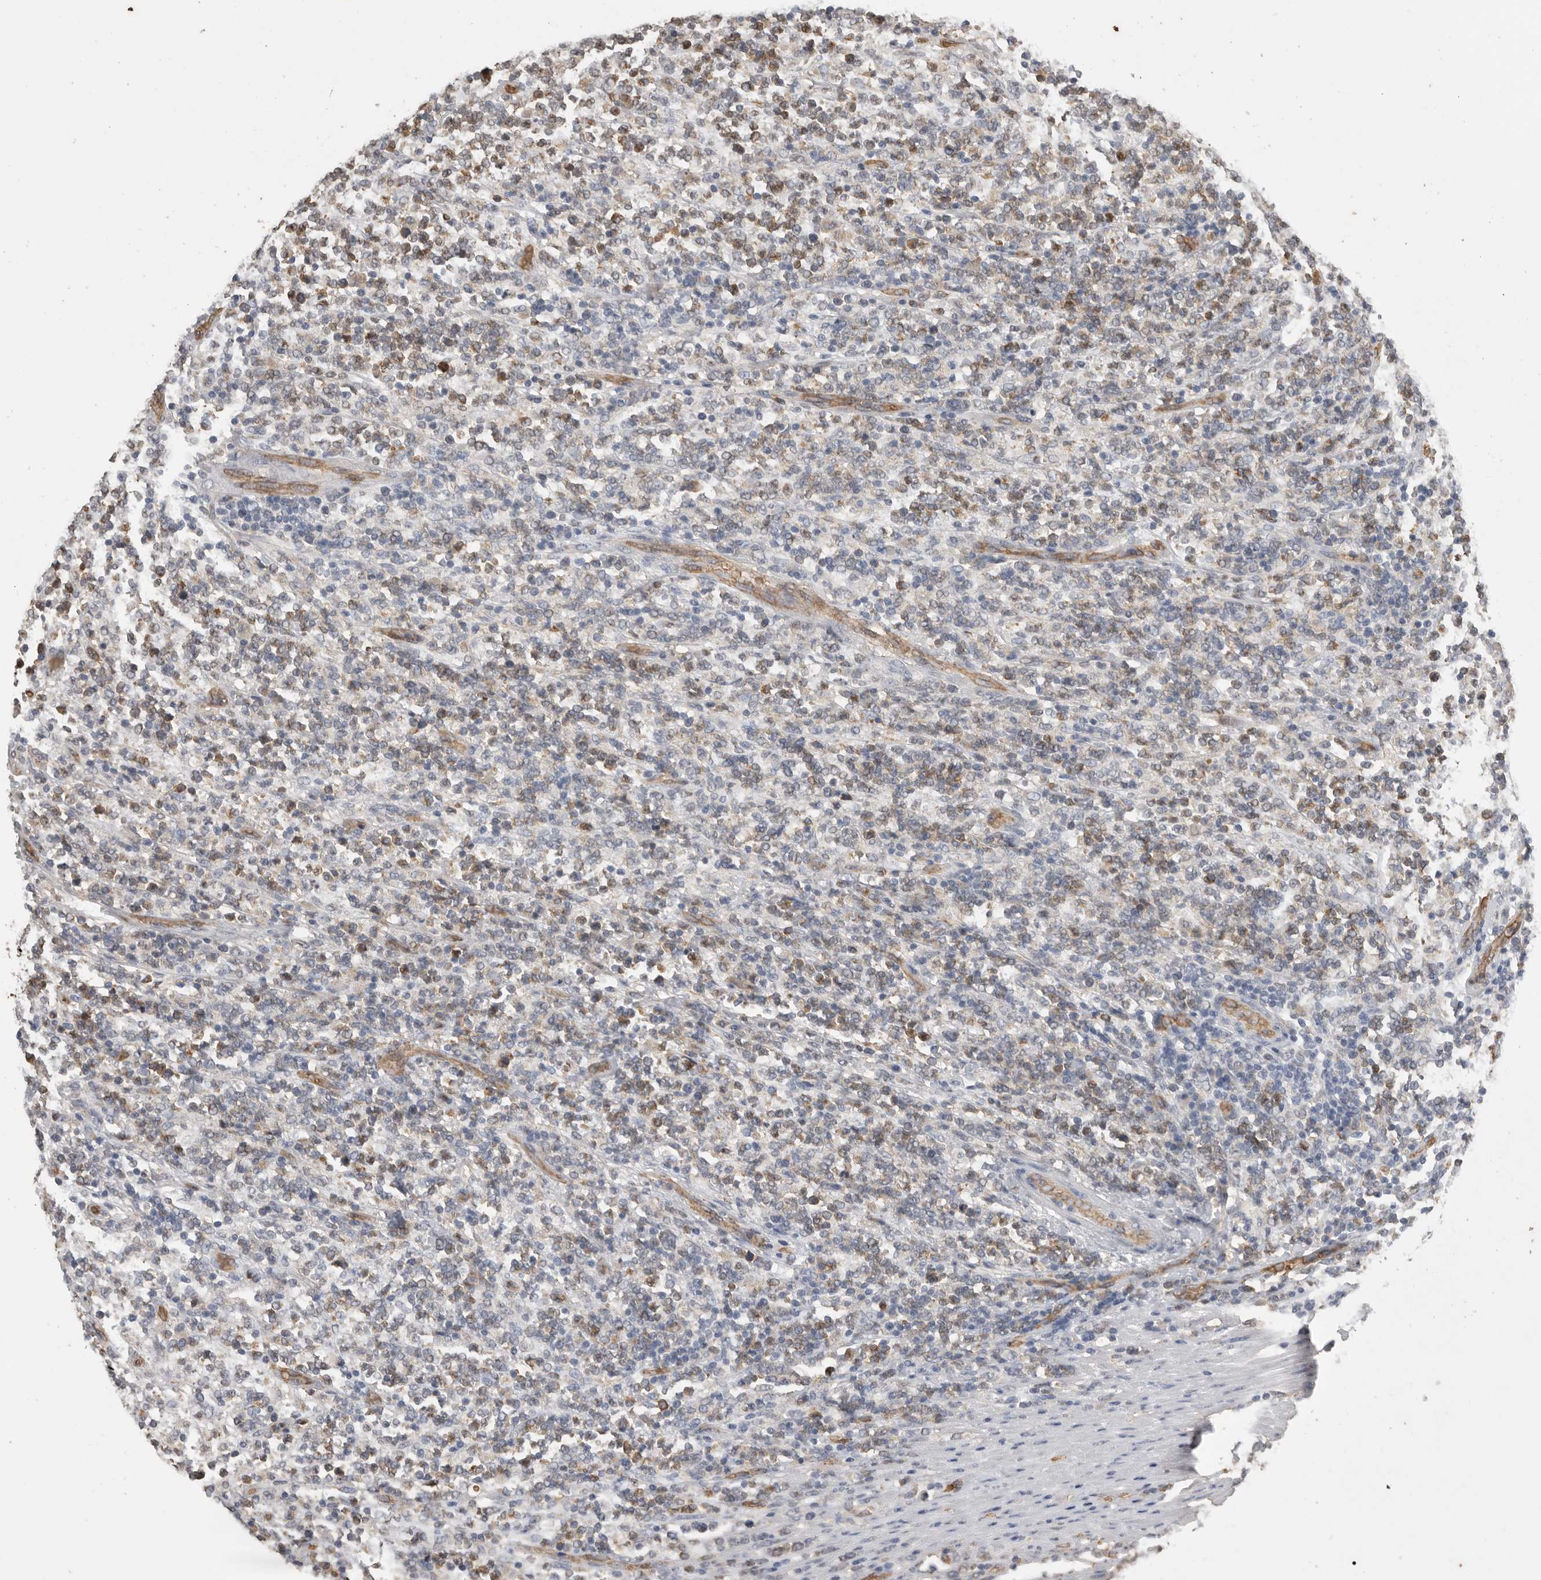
{"staining": {"intensity": "weak", "quantity": "<25%", "location": "cytoplasmic/membranous"}, "tissue": "lymphoma", "cell_type": "Tumor cells", "image_type": "cancer", "snomed": [{"axis": "morphology", "description": "Malignant lymphoma, non-Hodgkin's type, High grade"}, {"axis": "topography", "description": "Soft tissue"}], "caption": "This micrograph is of high-grade malignant lymphoma, non-Hodgkin's type stained with IHC to label a protein in brown with the nuclei are counter-stained blue. There is no expression in tumor cells.", "gene": "IL27", "patient": {"sex": "male", "age": 18}}